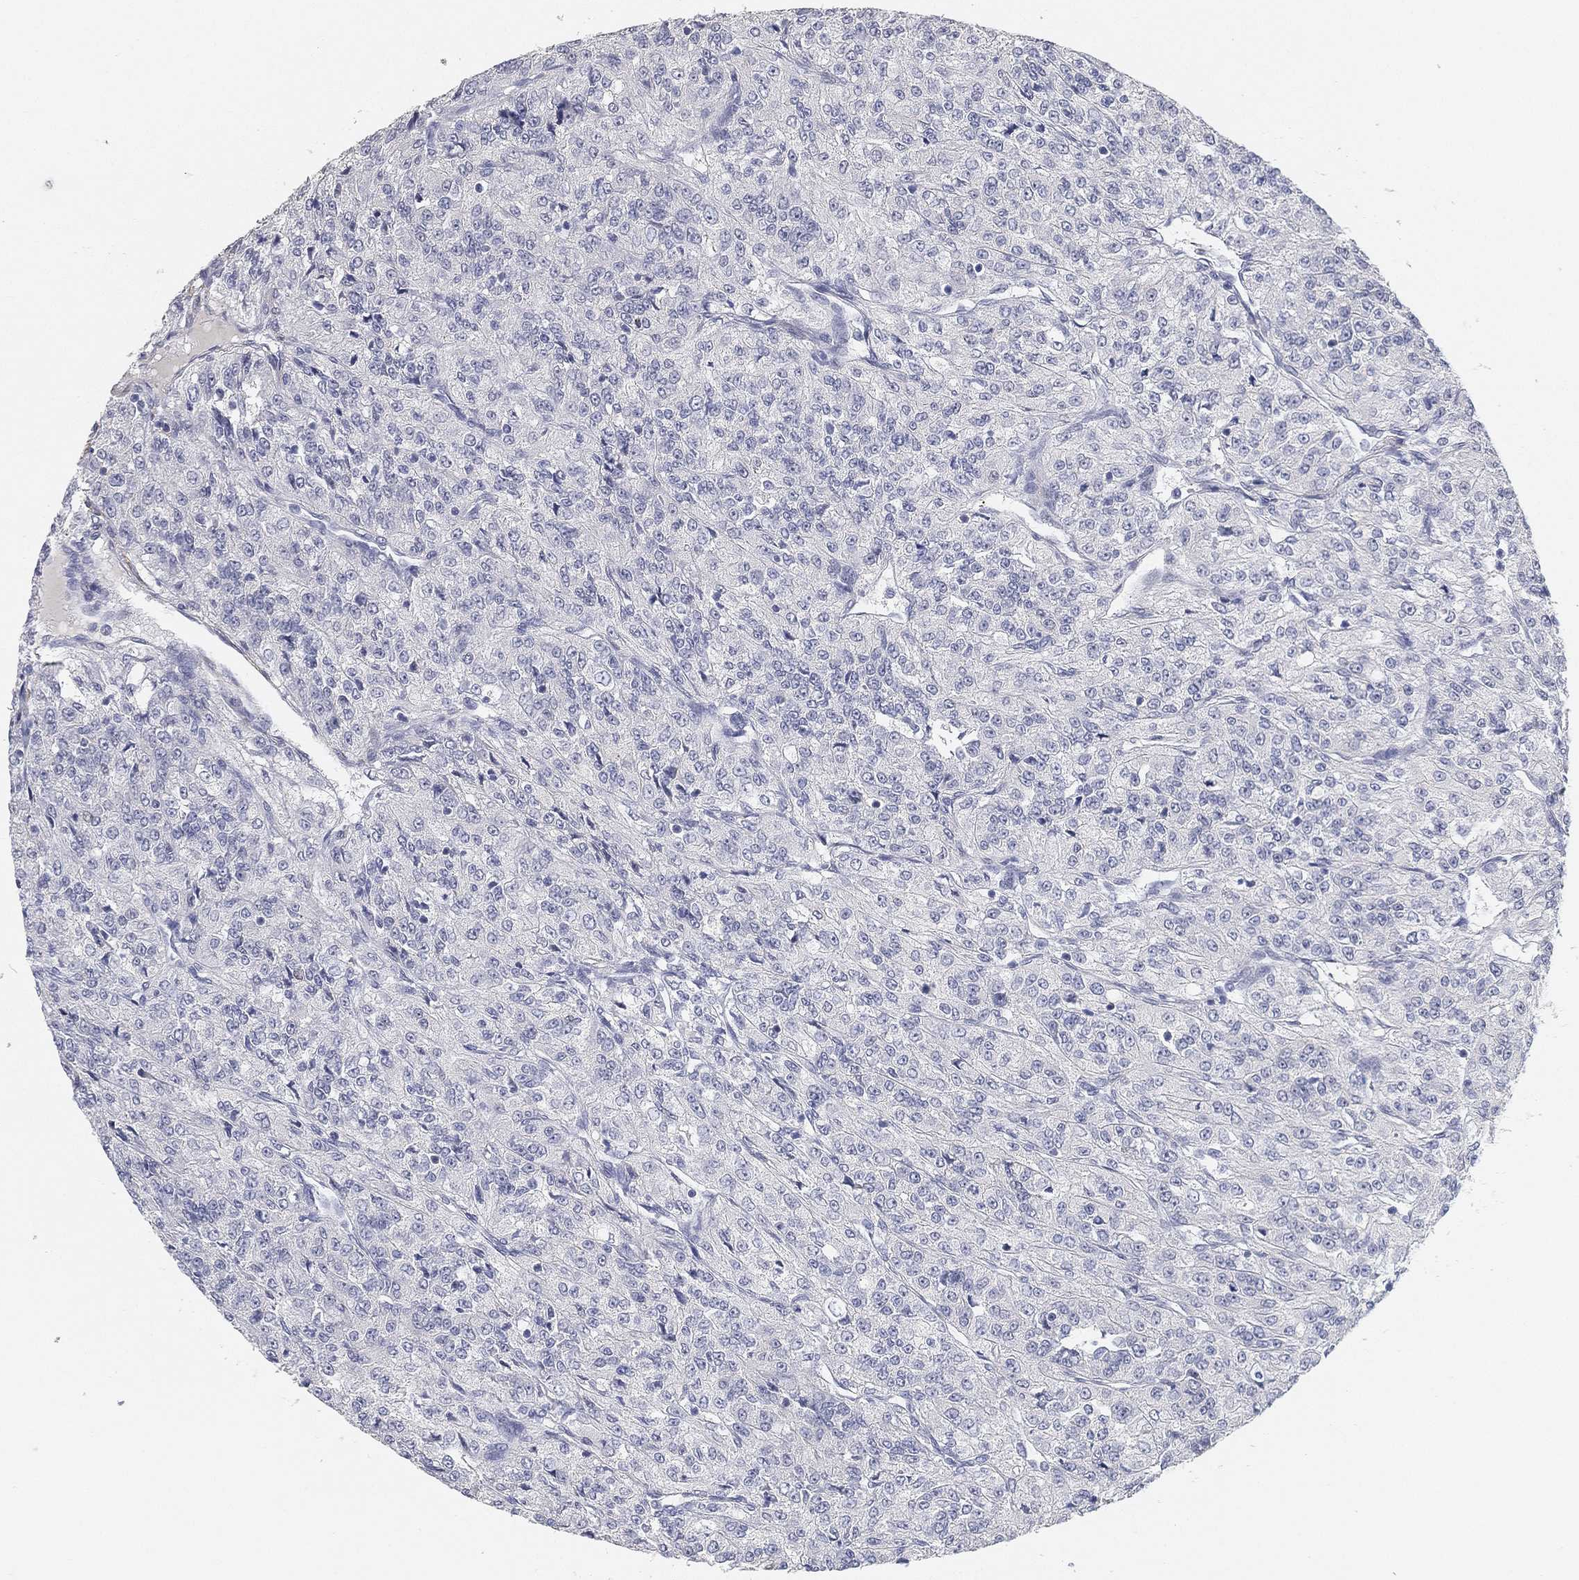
{"staining": {"intensity": "negative", "quantity": "none", "location": "none"}, "tissue": "renal cancer", "cell_type": "Tumor cells", "image_type": "cancer", "snomed": [{"axis": "morphology", "description": "Adenocarcinoma, NOS"}, {"axis": "topography", "description": "Kidney"}], "caption": "A photomicrograph of human renal cancer is negative for staining in tumor cells.", "gene": "GPR61", "patient": {"sex": "female", "age": 63}}